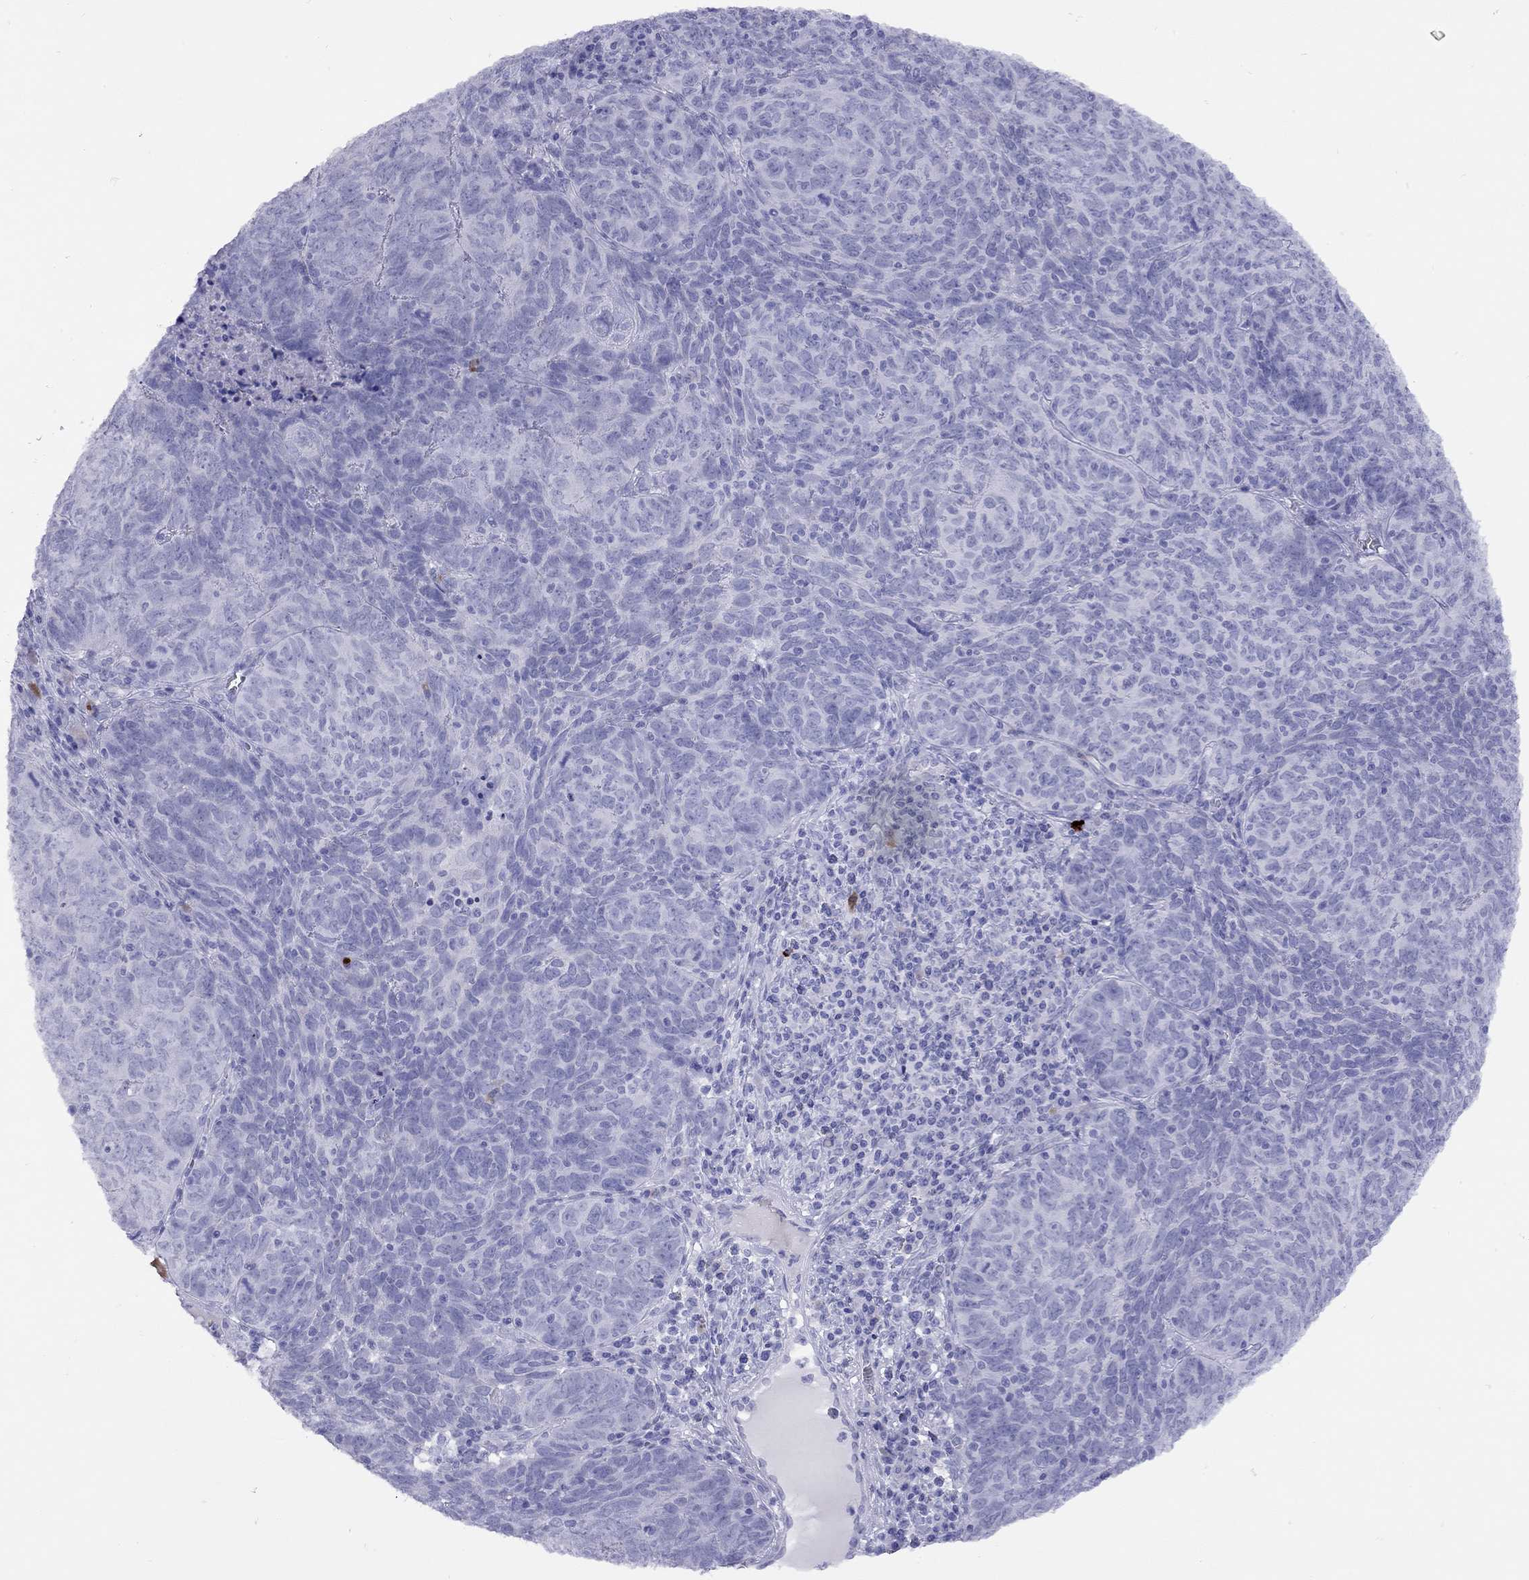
{"staining": {"intensity": "negative", "quantity": "none", "location": "none"}, "tissue": "skin cancer", "cell_type": "Tumor cells", "image_type": "cancer", "snomed": [{"axis": "morphology", "description": "Squamous cell carcinoma, NOS"}, {"axis": "topography", "description": "Skin"}, {"axis": "topography", "description": "Anal"}], "caption": "Tumor cells are negative for protein expression in human skin cancer (squamous cell carcinoma).", "gene": "GRIA2", "patient": {"sex": "female", "age": 51}}